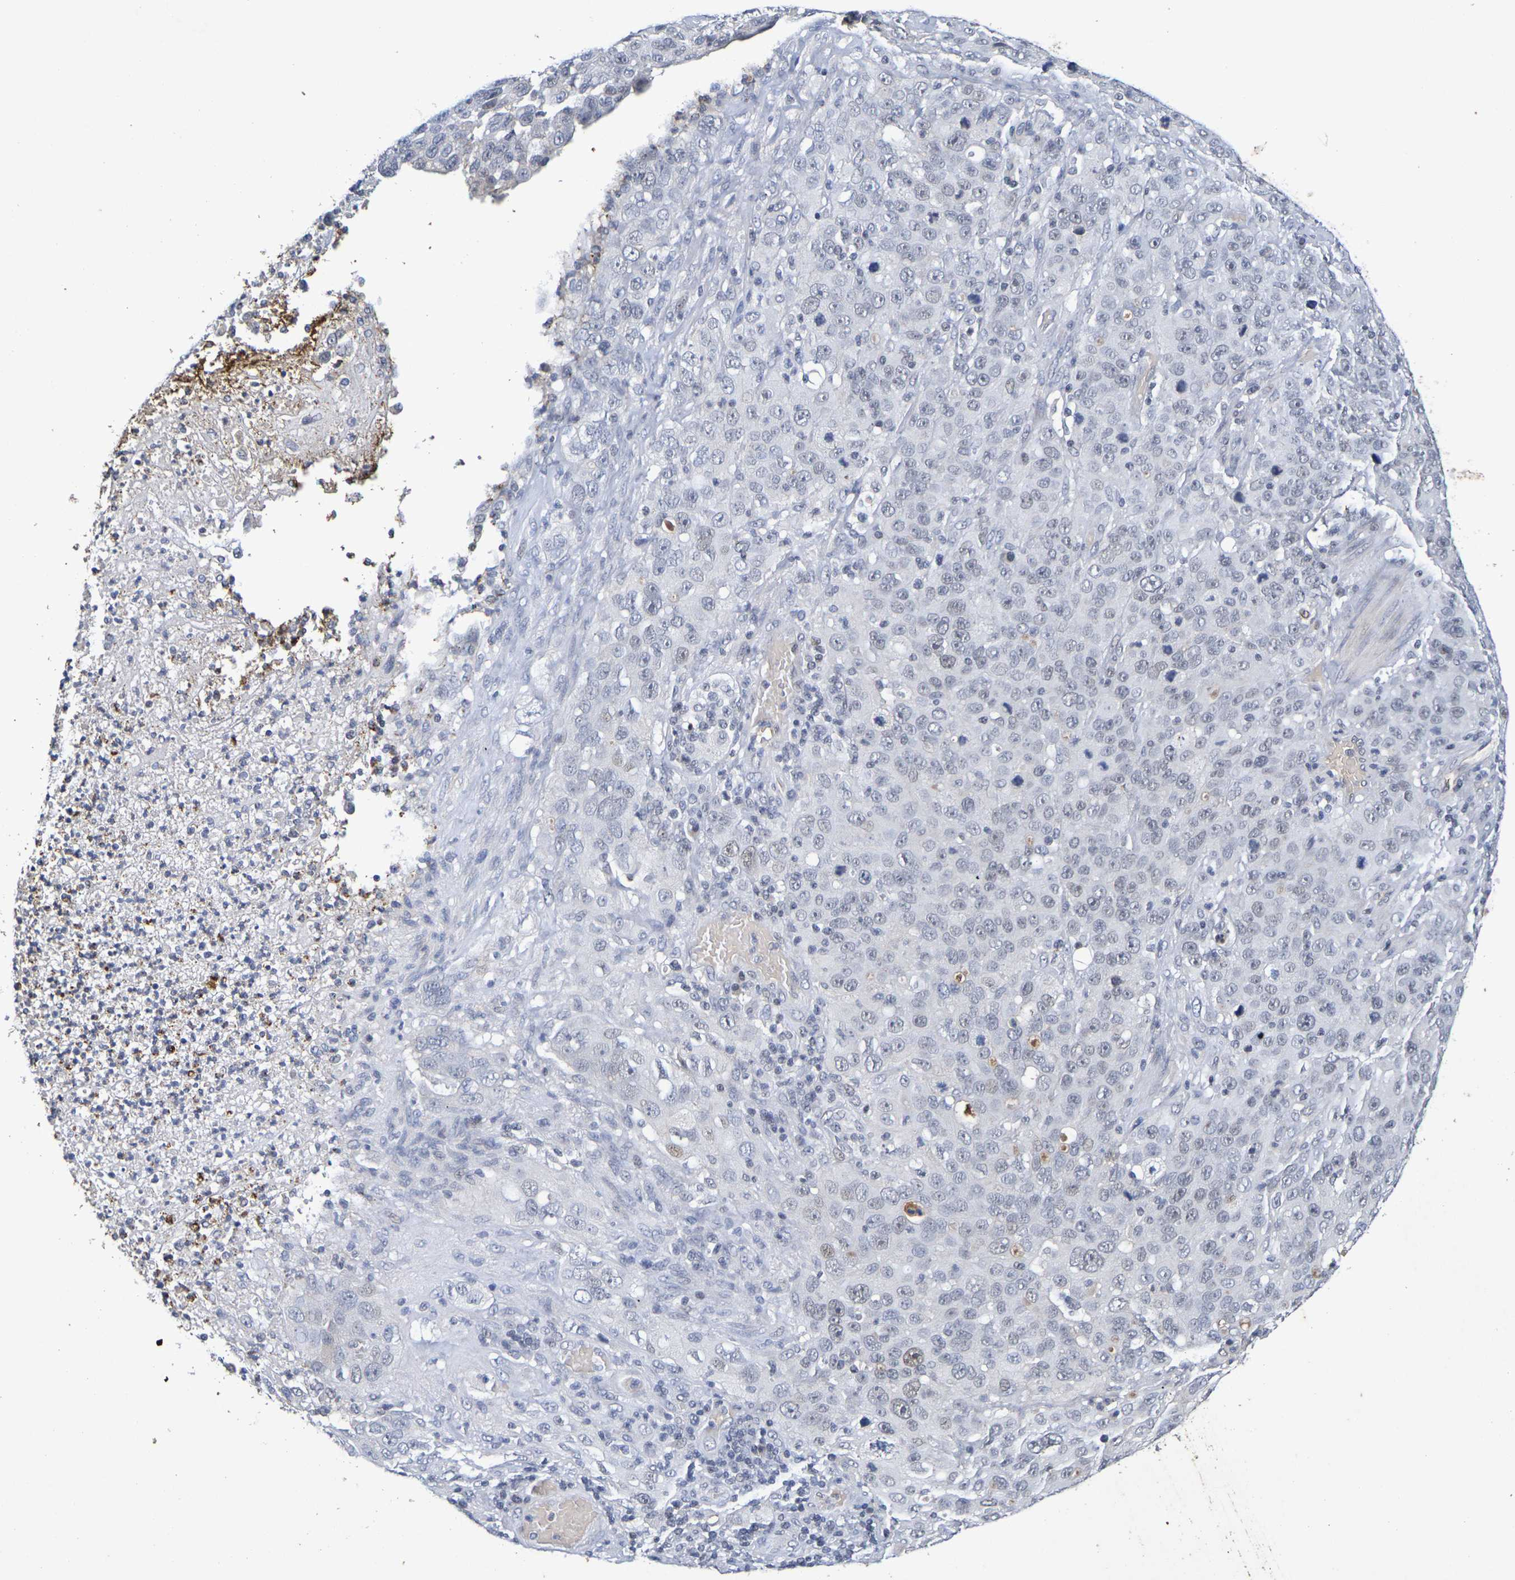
{"staining": {"intensity": "negative", "quantity": "none", "location": "none"}, "tissue": "stomach cancer", "cell_type": "Tumor cells", "image_type": "cancer", "snomed": [{"axis": "morphology", "description": "Normal tissue, NOS"}, {"axis": "morphology", "description": "Adenocarcinoma, NOS"}, {"axis": "topography", "description": "Stomach"}], "caption": "An immunohistochemistry (IHC) histopathology image of stomach adenocarcinoma is shown. There is no staining in tumor cells of stomach adenocarcinoma.", "gene": "TERF2", "patient": {"sex": "male", "age": 48}}